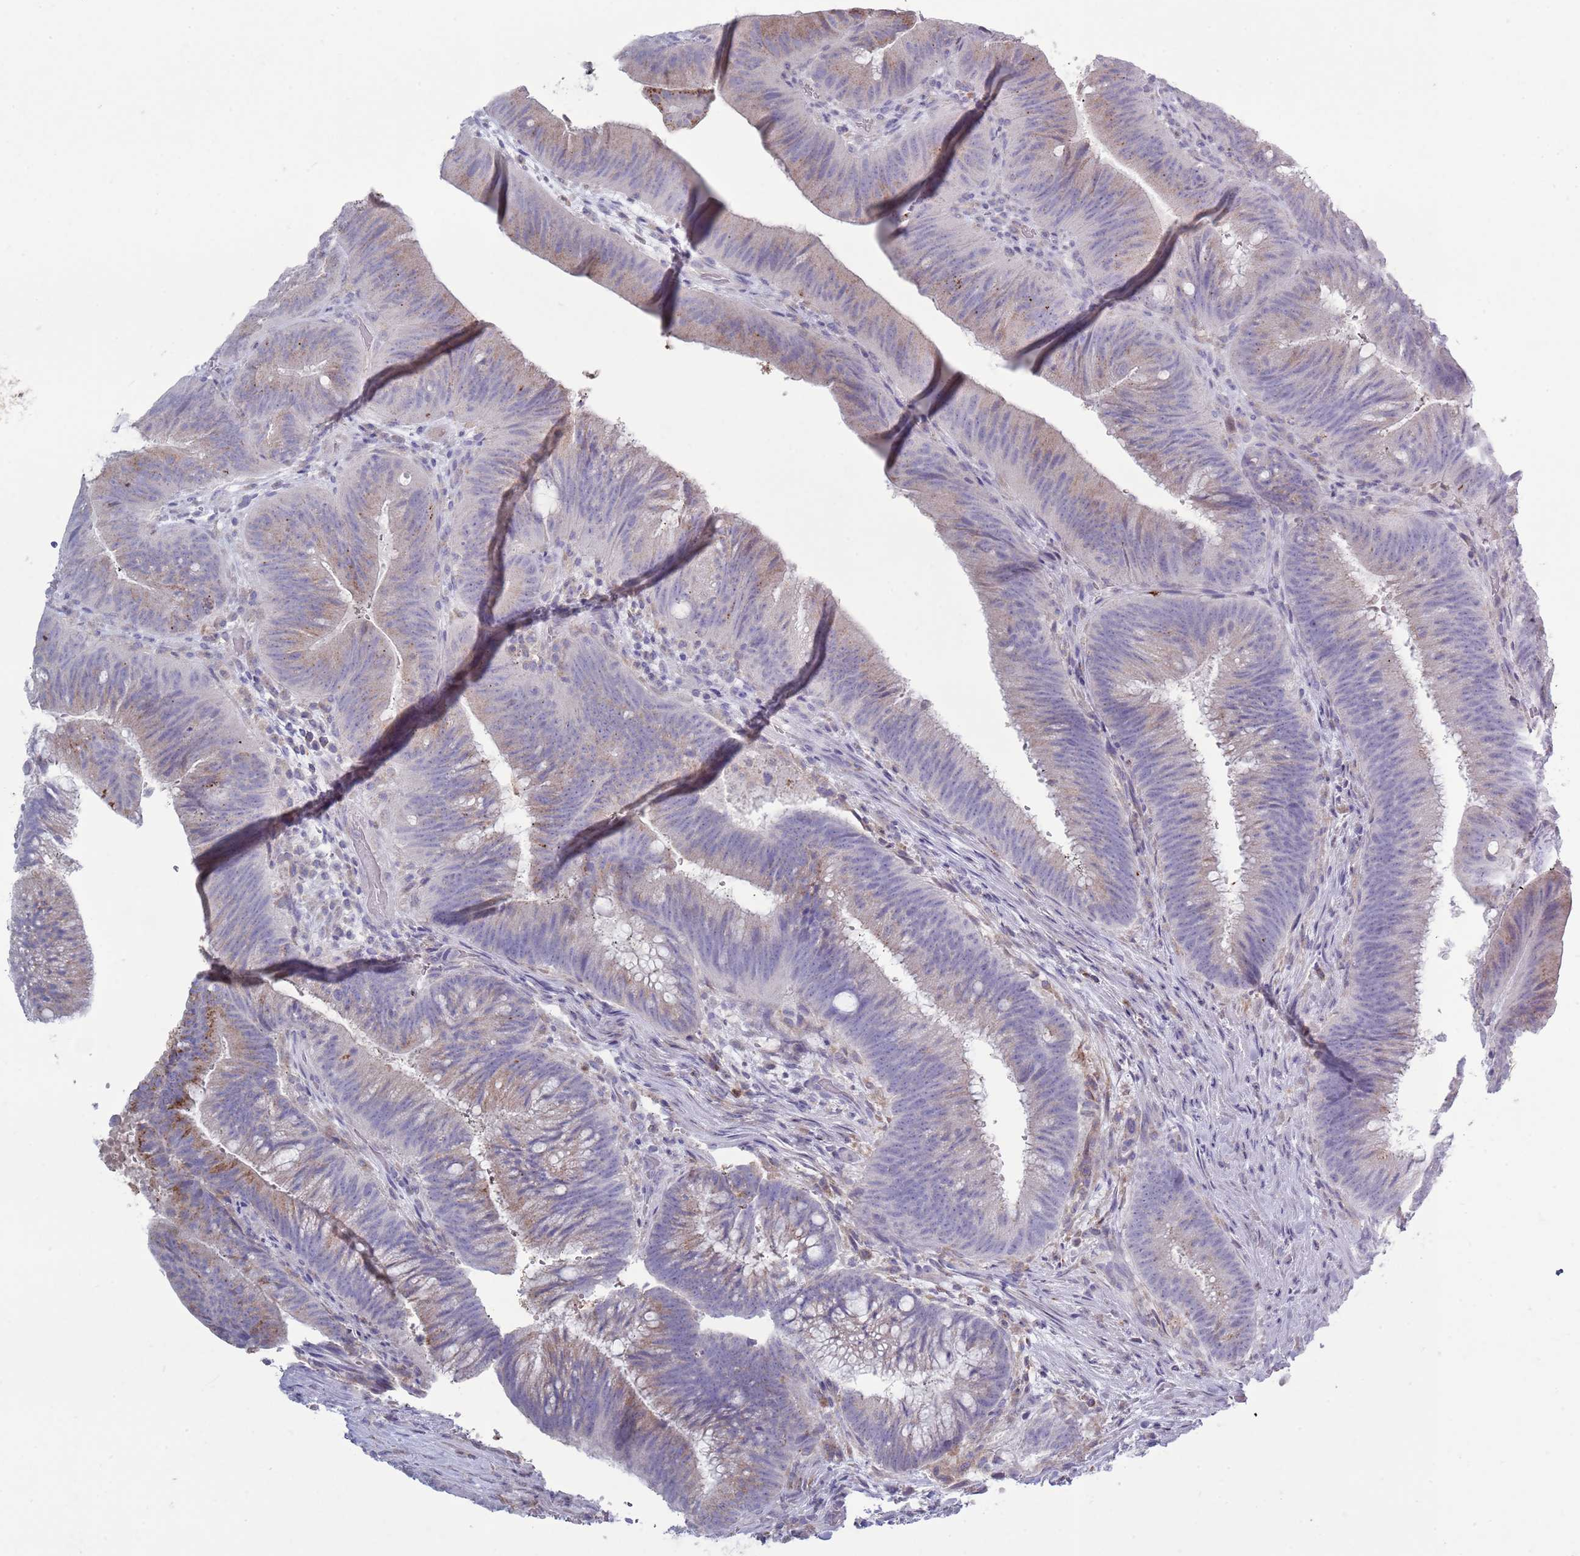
{"staining": {"intensity": "moderate", "quantity": "<25%", "location": "cytoplasmic/membranous"}, "tissue": "colorectal cancer", "cell_type": "Tumor cells", "image_type": "cancer", "snomed": [{"axis": "morphology", "description": "Adenocarcinoma, NOS"}, {"axis": "topography", "description": "Colon"}], "caption": "IHC staining of colorectal cancer, which displays low levels of moderate cytoplasmic/membranous positivity in approximately <25% of tumor cells indicating moderate cytoplasmic/membranous protein expression. The staining was performed using DAB (3,3'-diaminobenzidine) (brown) for protein detection and nuclei were counterstained in hematoxylin (blue).", "gene": "ACSBG1", "patient": {"sex": "female", "age": 43}}